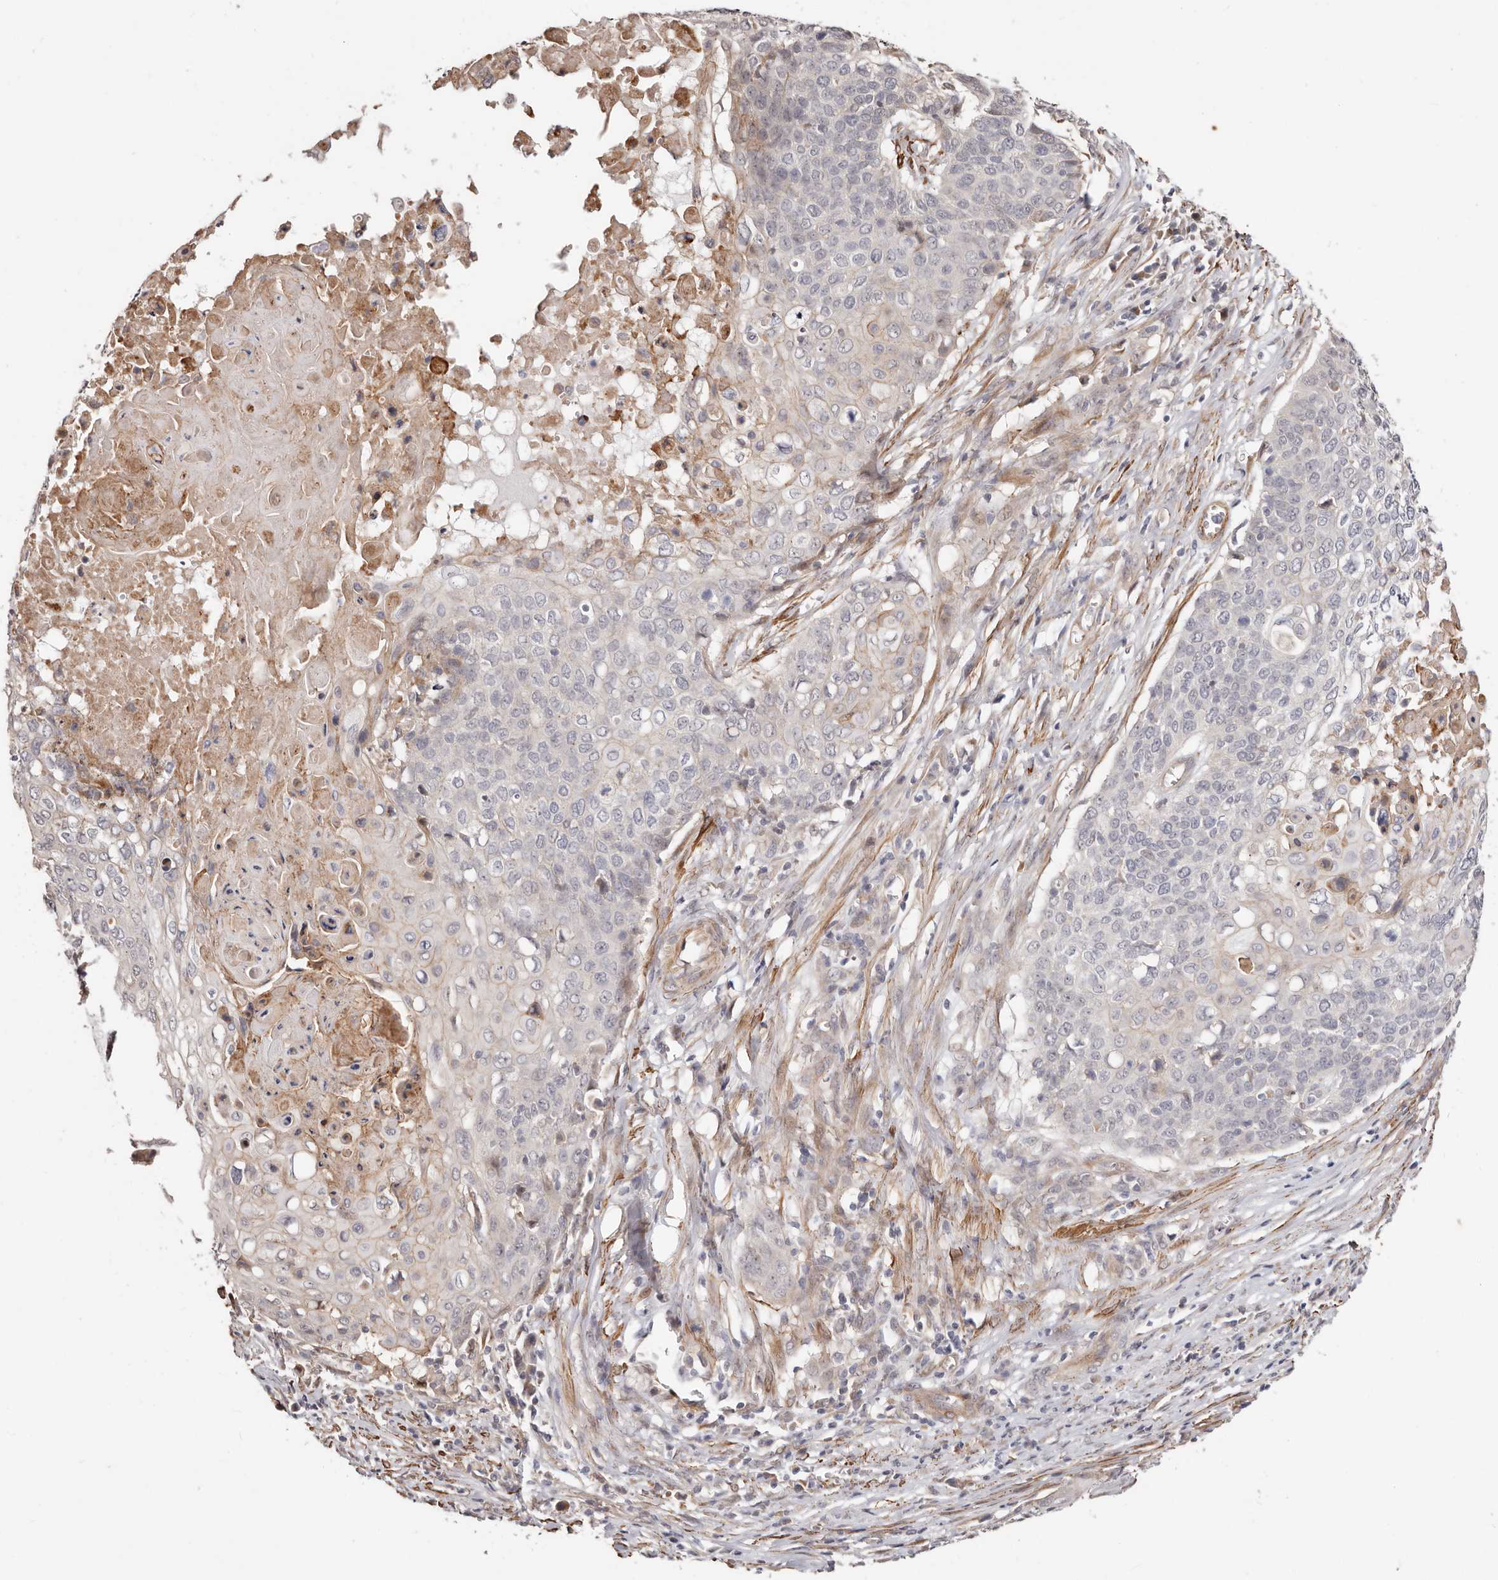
{"staining": {"intensity": "negative", "quantity": "none", "location": "none"}, "tissue": "cervical cancer", "cell_type": "Tumor cells", "image_type": "cancer", "snomed": [{"axis": "morphology", "description": "Squamous cell carcinoma, NOS"}, {"axis": "topography", "description": "Cervix"}], "caption": "Tumor cells show no significant staining in cervical cancer (squamous cell carcinoma).", "gene": "TRIP13", "patient": {"sex": "female", "age": 39}}